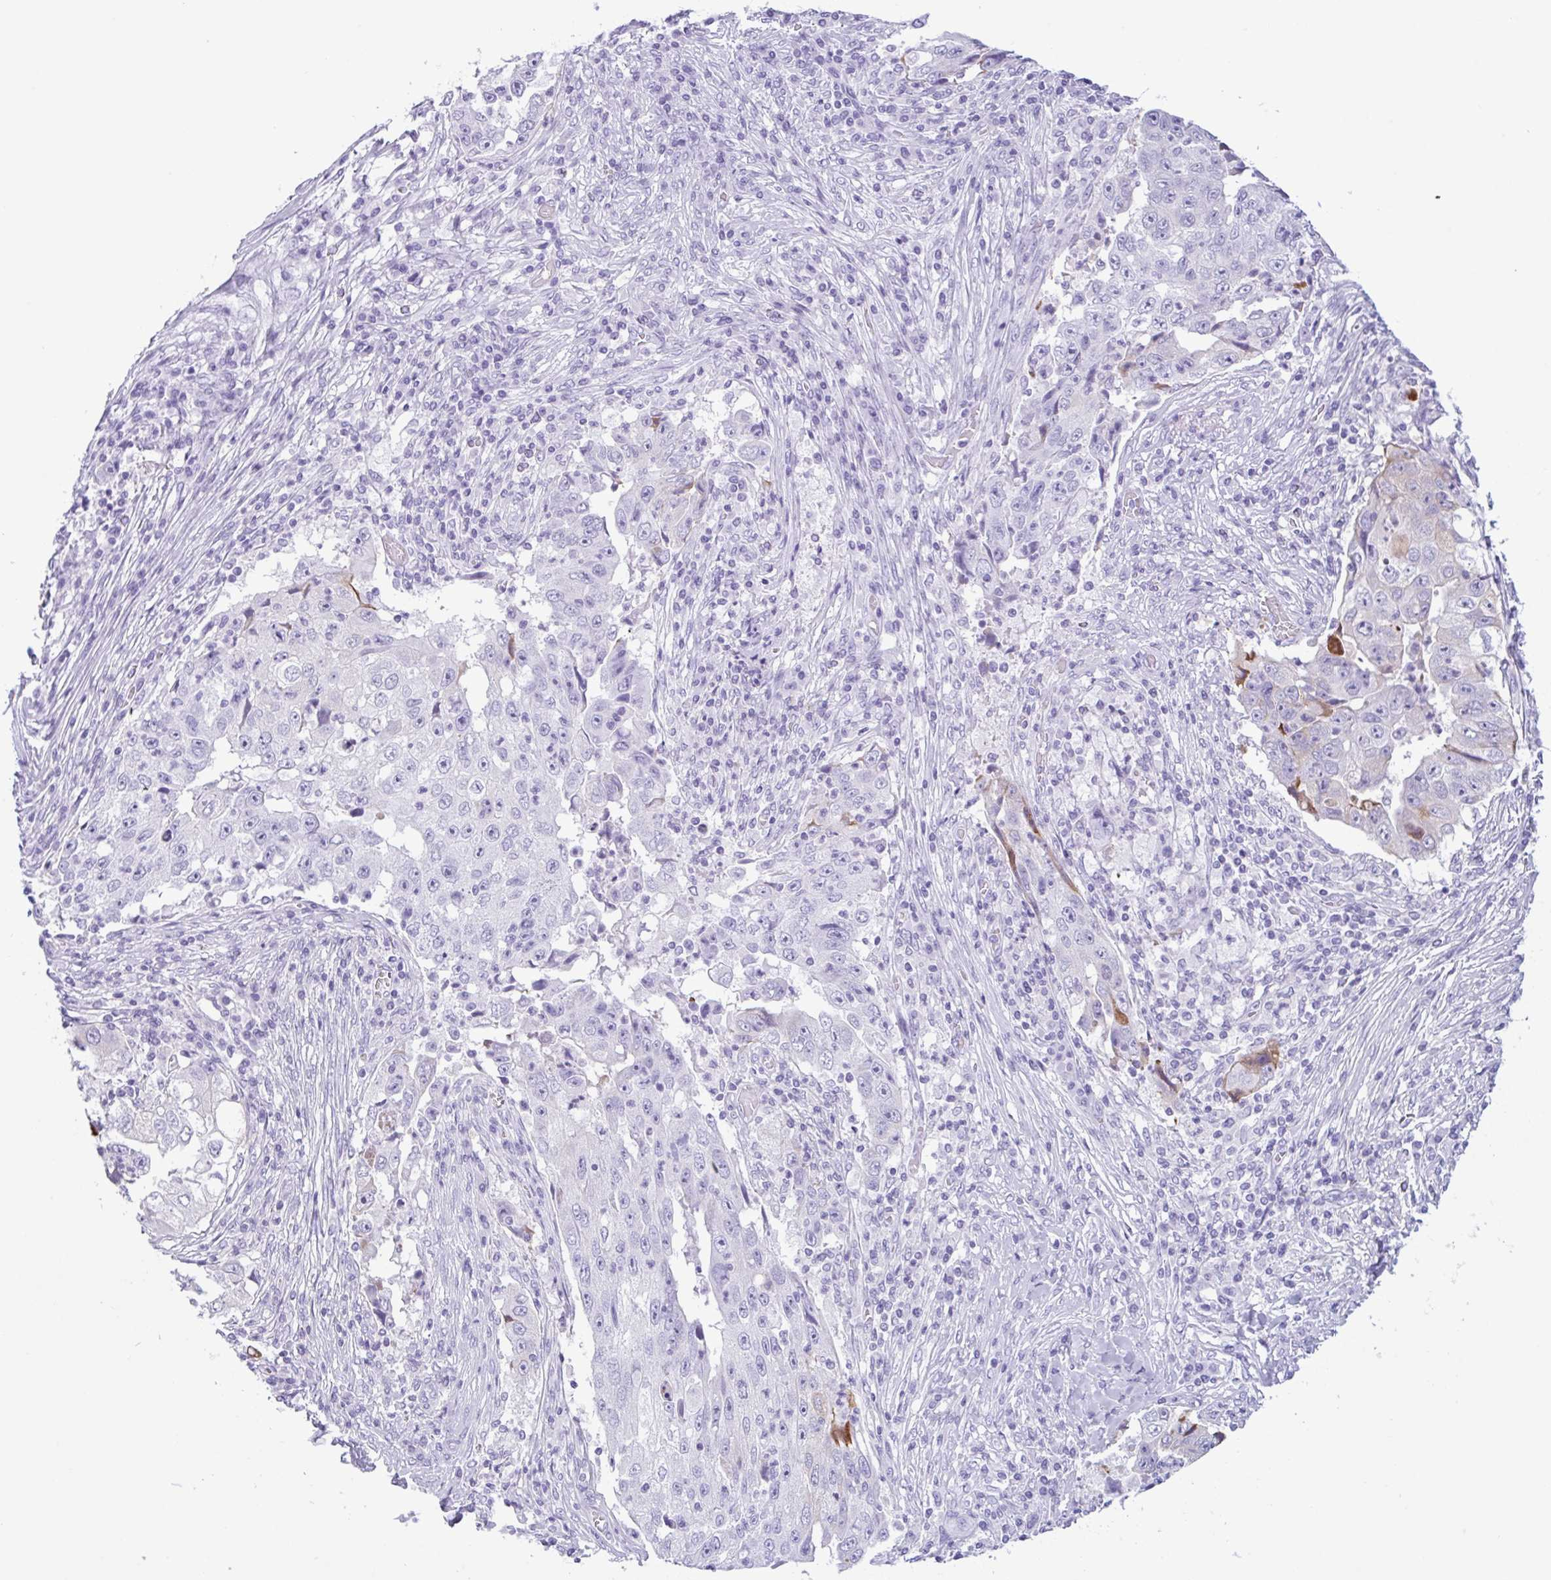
{"staining": {"intensity": "negative", "quantity": "none", "location": "none"}, "tissue": "lung cancer", "cell_type": "Tumor cells", "image_type": "cancer", "snomed": [{"axis": "morphology", "description": "Squamous cell carcinoma, NOS"}, {"axis": "topography", "description": "Lung"}], "caption": "An immunohistochemistry photomicrograph of squamous cell carcinoma (lung) is shown. There is no staining in tumor cells of squamous cell carcinoma (lung). (Brightfield microscopy of DAB (3,3'-diaminobenzidine) immunohistochemistry (IHC) at high magnification).", "gene": "CTSE", "patient": {"sex": "male", "age": 64}}